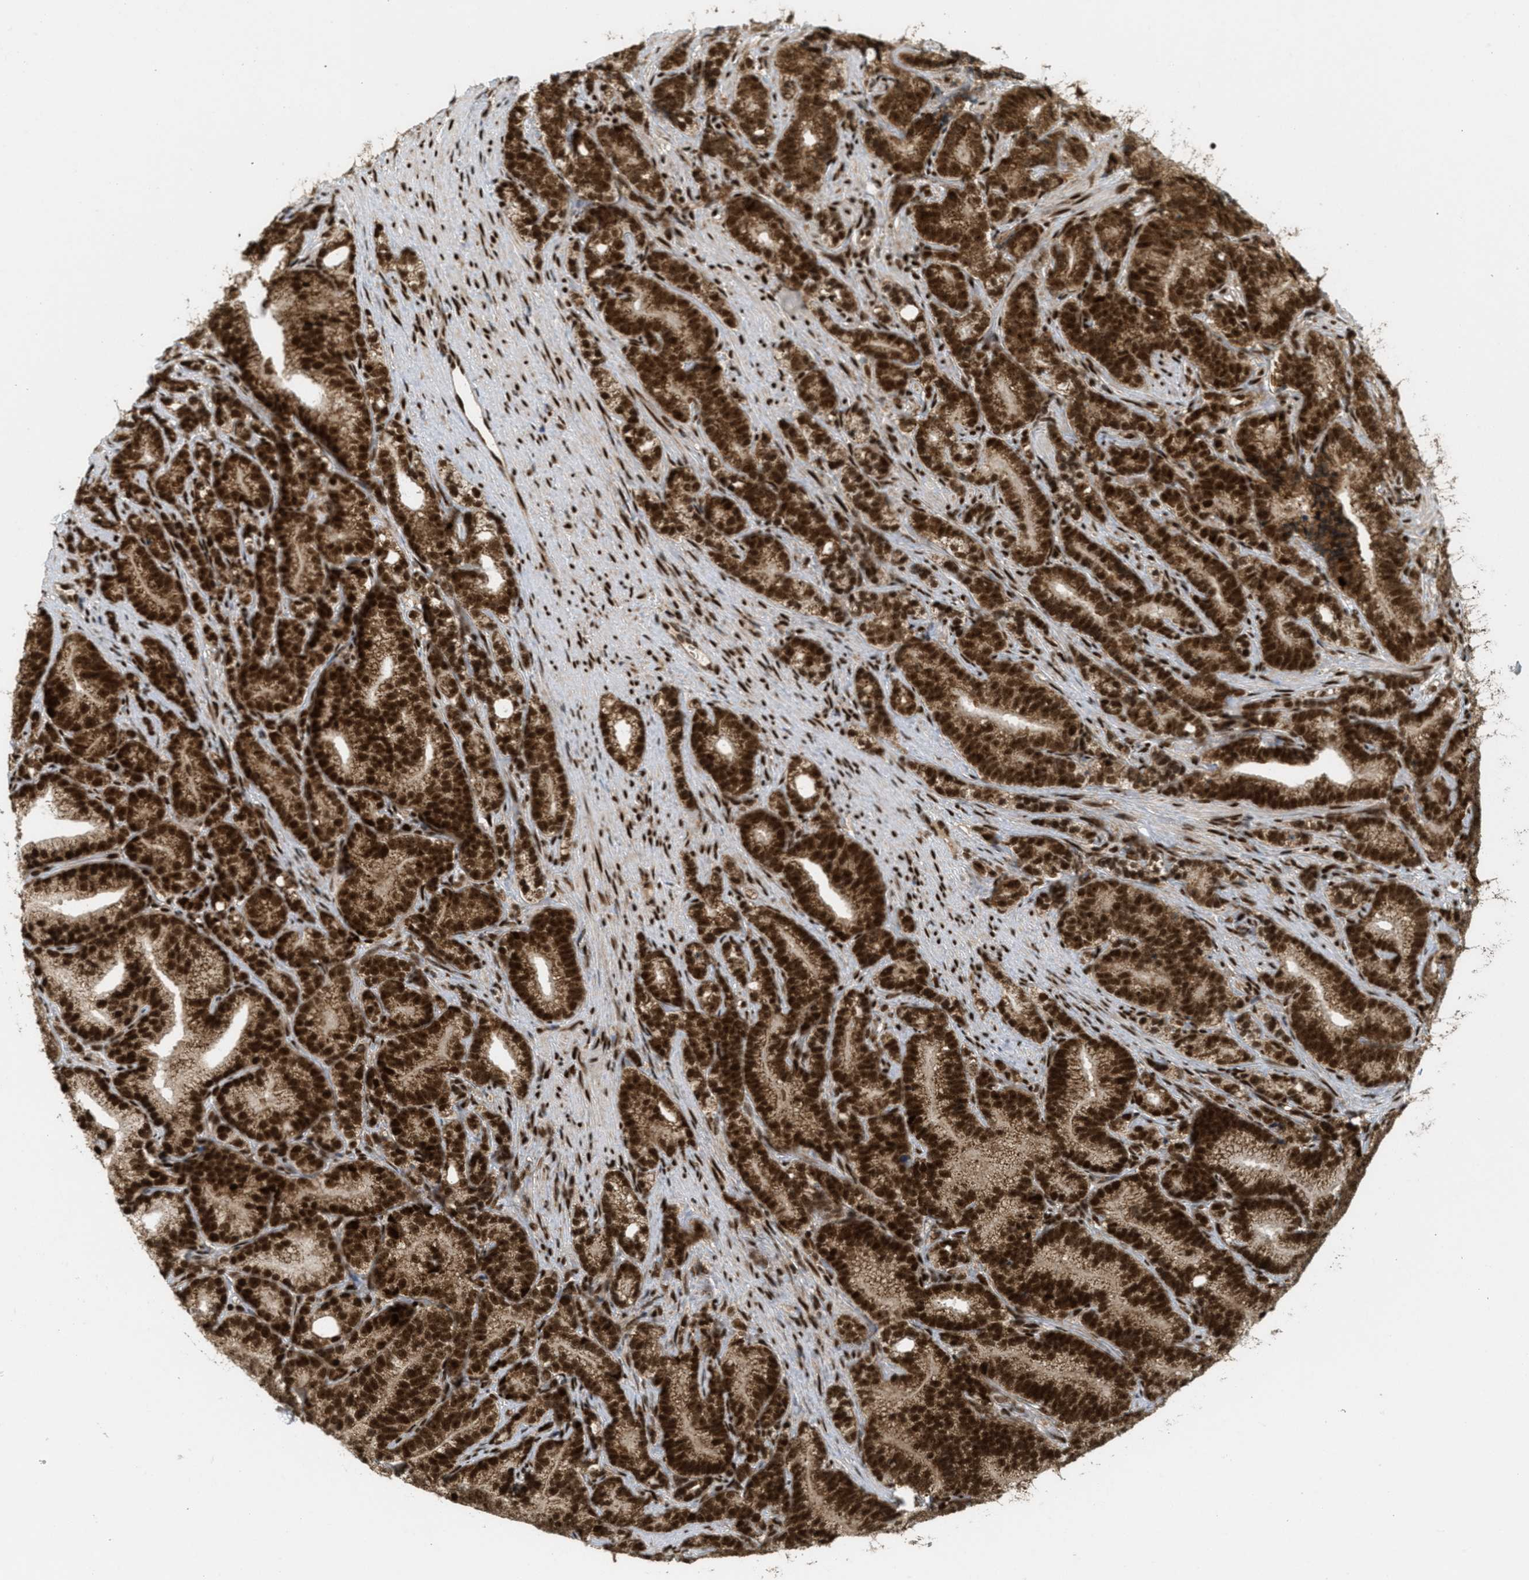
{"staining": {"intensity": "strong", "quantity": ">75%", "location": "cytoplasmic/membranous,nuclear"}, "tissue": "prostate cancer", "cell_type": "Tumor cells", "image_type": "cancer", "snomed": [{"axis": "morphology", "description": "Adenocarcinoma, Low grade"}, {"axis": "topography", "description": "Prostate"}], "caption": "IHC photomicrograph of neoplastic tissue: prostate cancer (low-grade adenocarcinoma) stained using immunohistochemistry demonstrates high levels of strong protein expression localized specifically in the cytoplasmic/membranous and nuclear of tumor cells, appearing as a cytoplasmic/membranous and nuclear brown color.", "gene": "TLK1", "patient": {"sex": "male", "age": 89}}